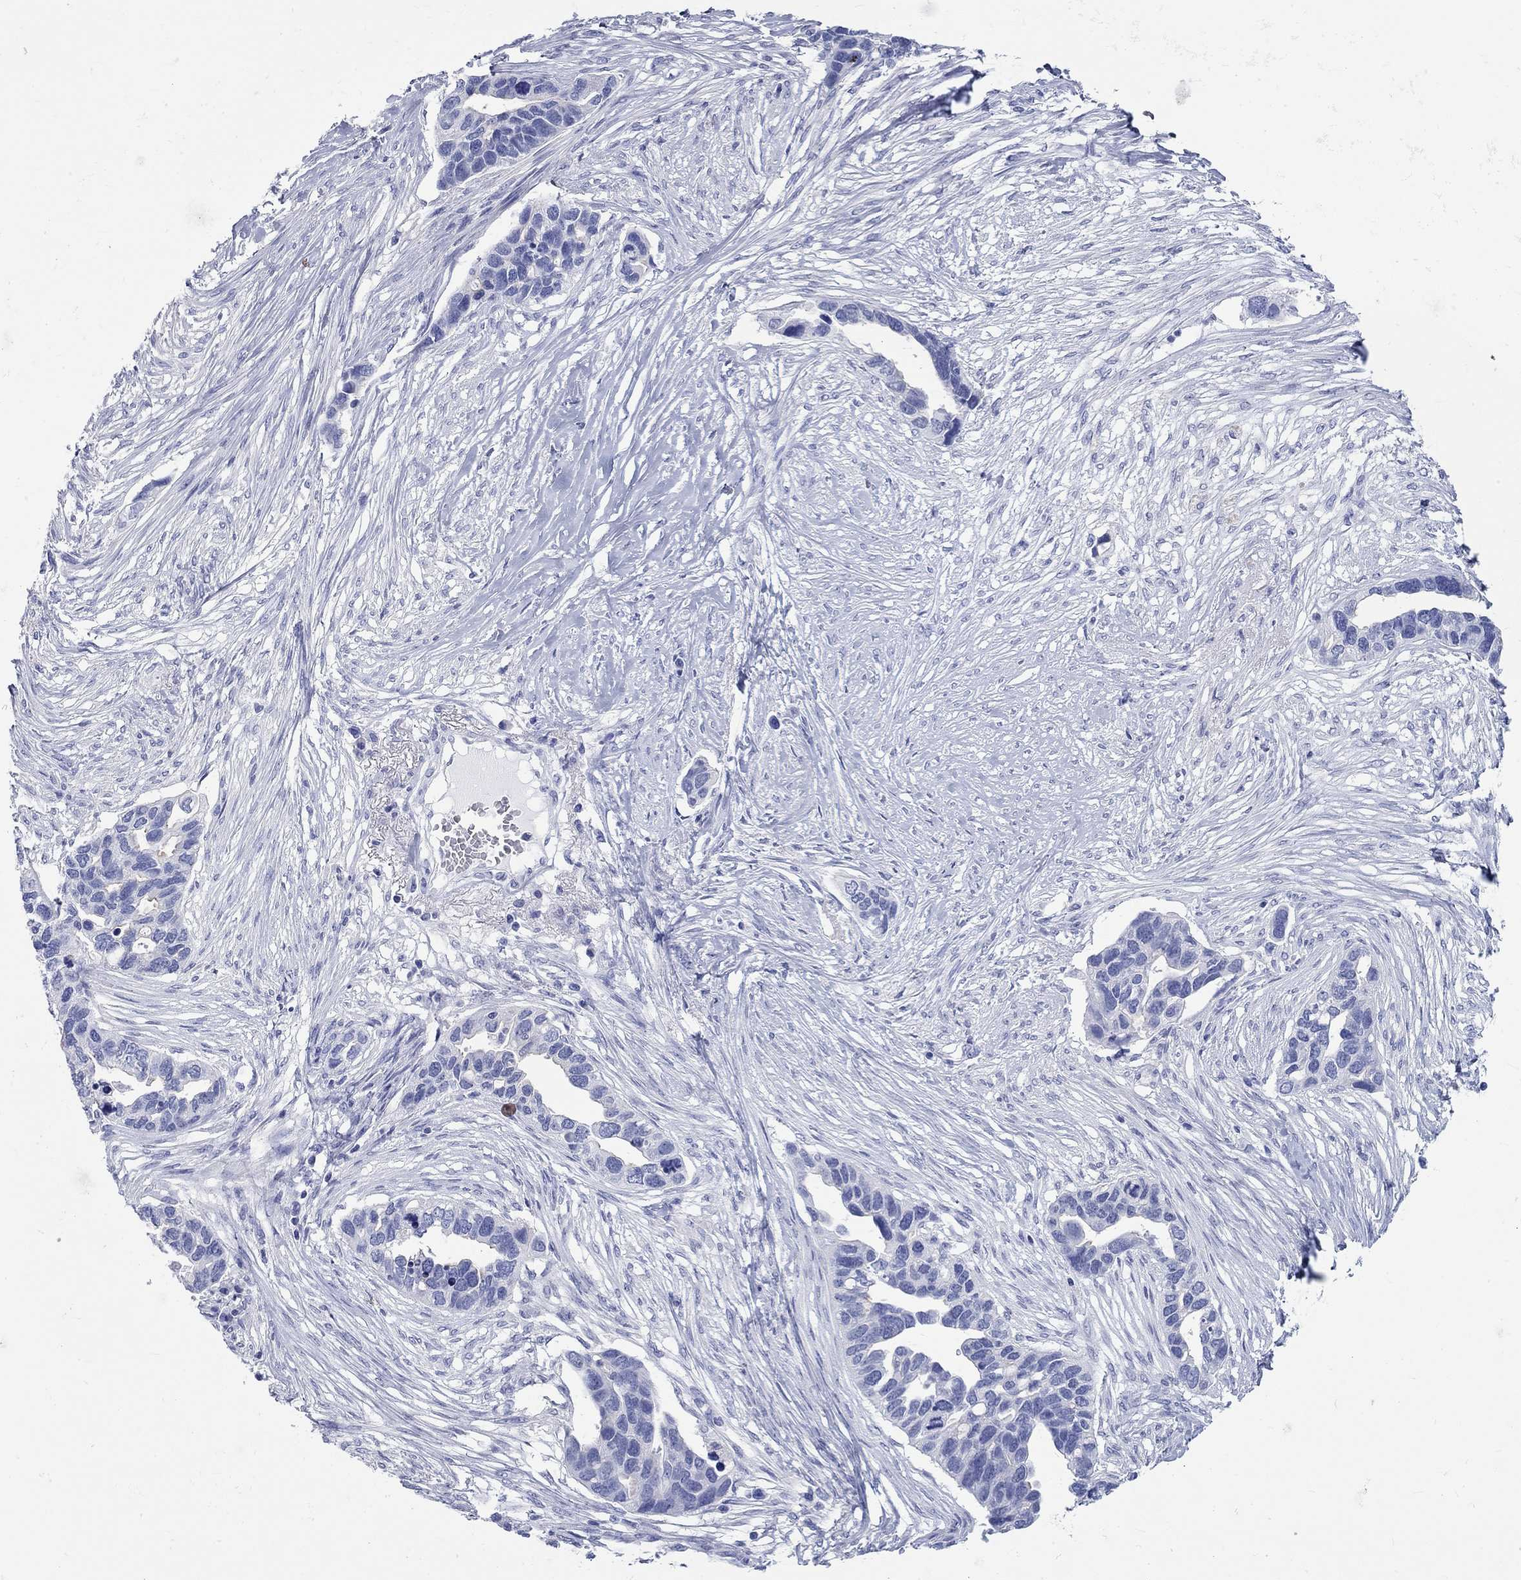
{"staining": {"intensity": "negative", "quantity": "none", "location": "none"}, "tissue": "ovarian cancer", "cell_type": "Tumor cells", "image_type": "cancer", "snomed": [{"axis": "morphology", "description": "Cystadenocarcinoma, serous, NOS"}, {"axis": "topography", "description": "Ovary"}], "caption": "Tumor cells show no significant staining in ovarian cancer.", "gene": "SPATA9", "patient": {"sex": "female", "age": 54}}